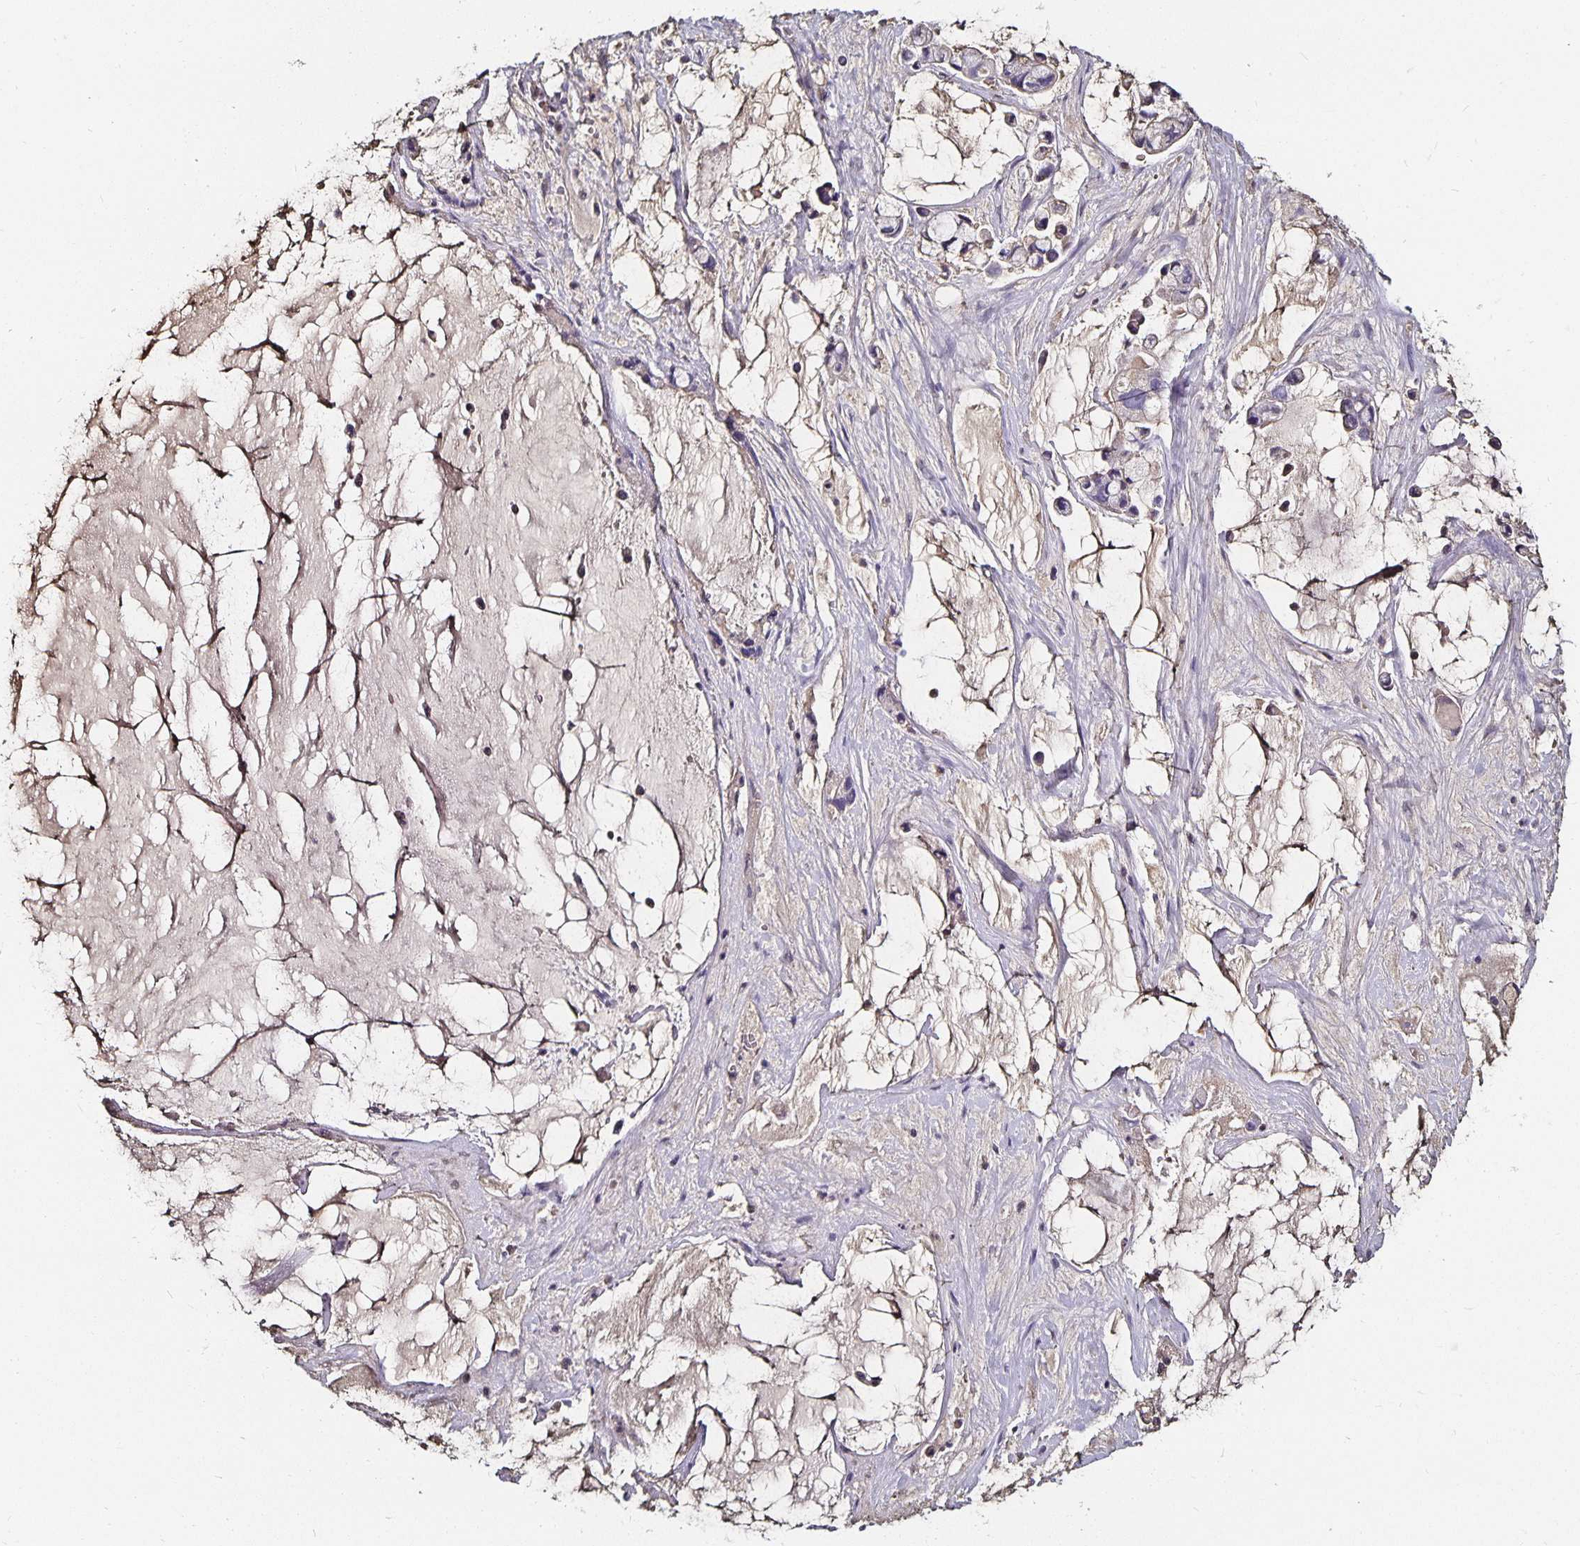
{"staining": {"intensity": "negative", "quantity": "none", "location": "none"}, "tissue": "ovarian cancer", "cell_type": "Tumor cells", "image_type": "cancer", "snomed": [{"axis": "morphology", "description": "Cystadenocarcinoma, mucinous, NOS"}, {"axis": "topography", "description": "Ovary"}], "caption": "Immunohistochemistry (IHC) histopathology image of ovarian cancer stained for a protein (brown), which shows no expression in tumor cells.", "gene": "TTR", "patient": {"sex": "female", "age": 63}}